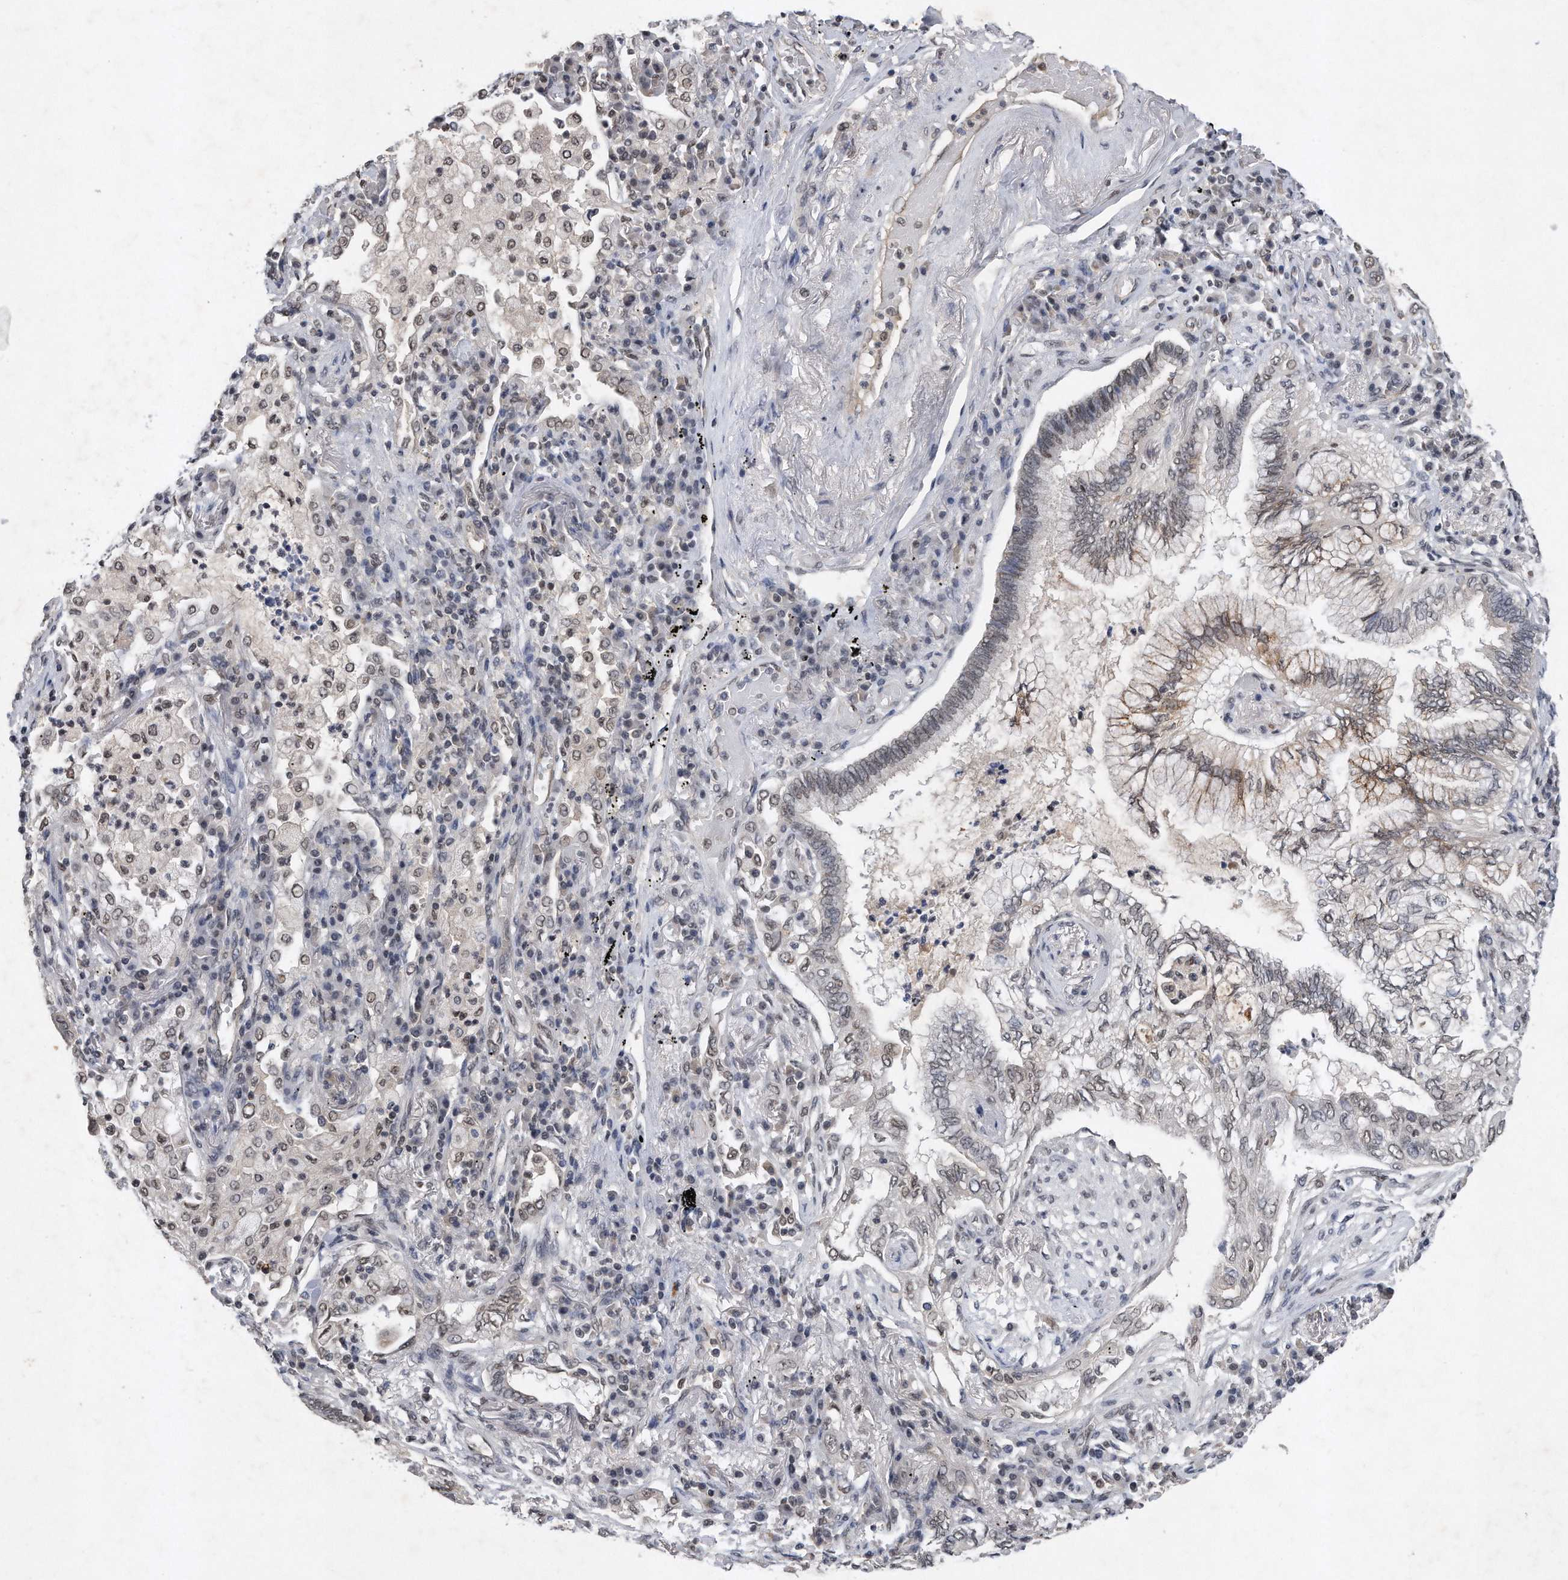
{"staining": {"intensity": "moderate", "quantity": "25%-75%", "location": "cytoplasmic/membranous,nuclear"}, "tissue": "bronchus", "cell_type": "Respiratory epithelial cells", "image_type": "normal", "snomed": [{"axis": "morphology", "description": "Normal tissue, NOS"}, {"axis": "morphology", "description": "Adenocarcinoma, NOS"}, {"axis": "topography", "description": "Bronchus"}, {"axis": "topography", "description": "Lung"}], "caption": "An immunohistochemistry image of unremarkable tissue is shown. Protein staining in brown shows moderate cytoplasmic/membranous,nuclear positivity in bronchus within respiratory epithelial cells. (Brightfield microscopy of DAB IHC at high magnification).", "gene": "TP53INP1", "patient": {"sex": "female", "age": 70}}